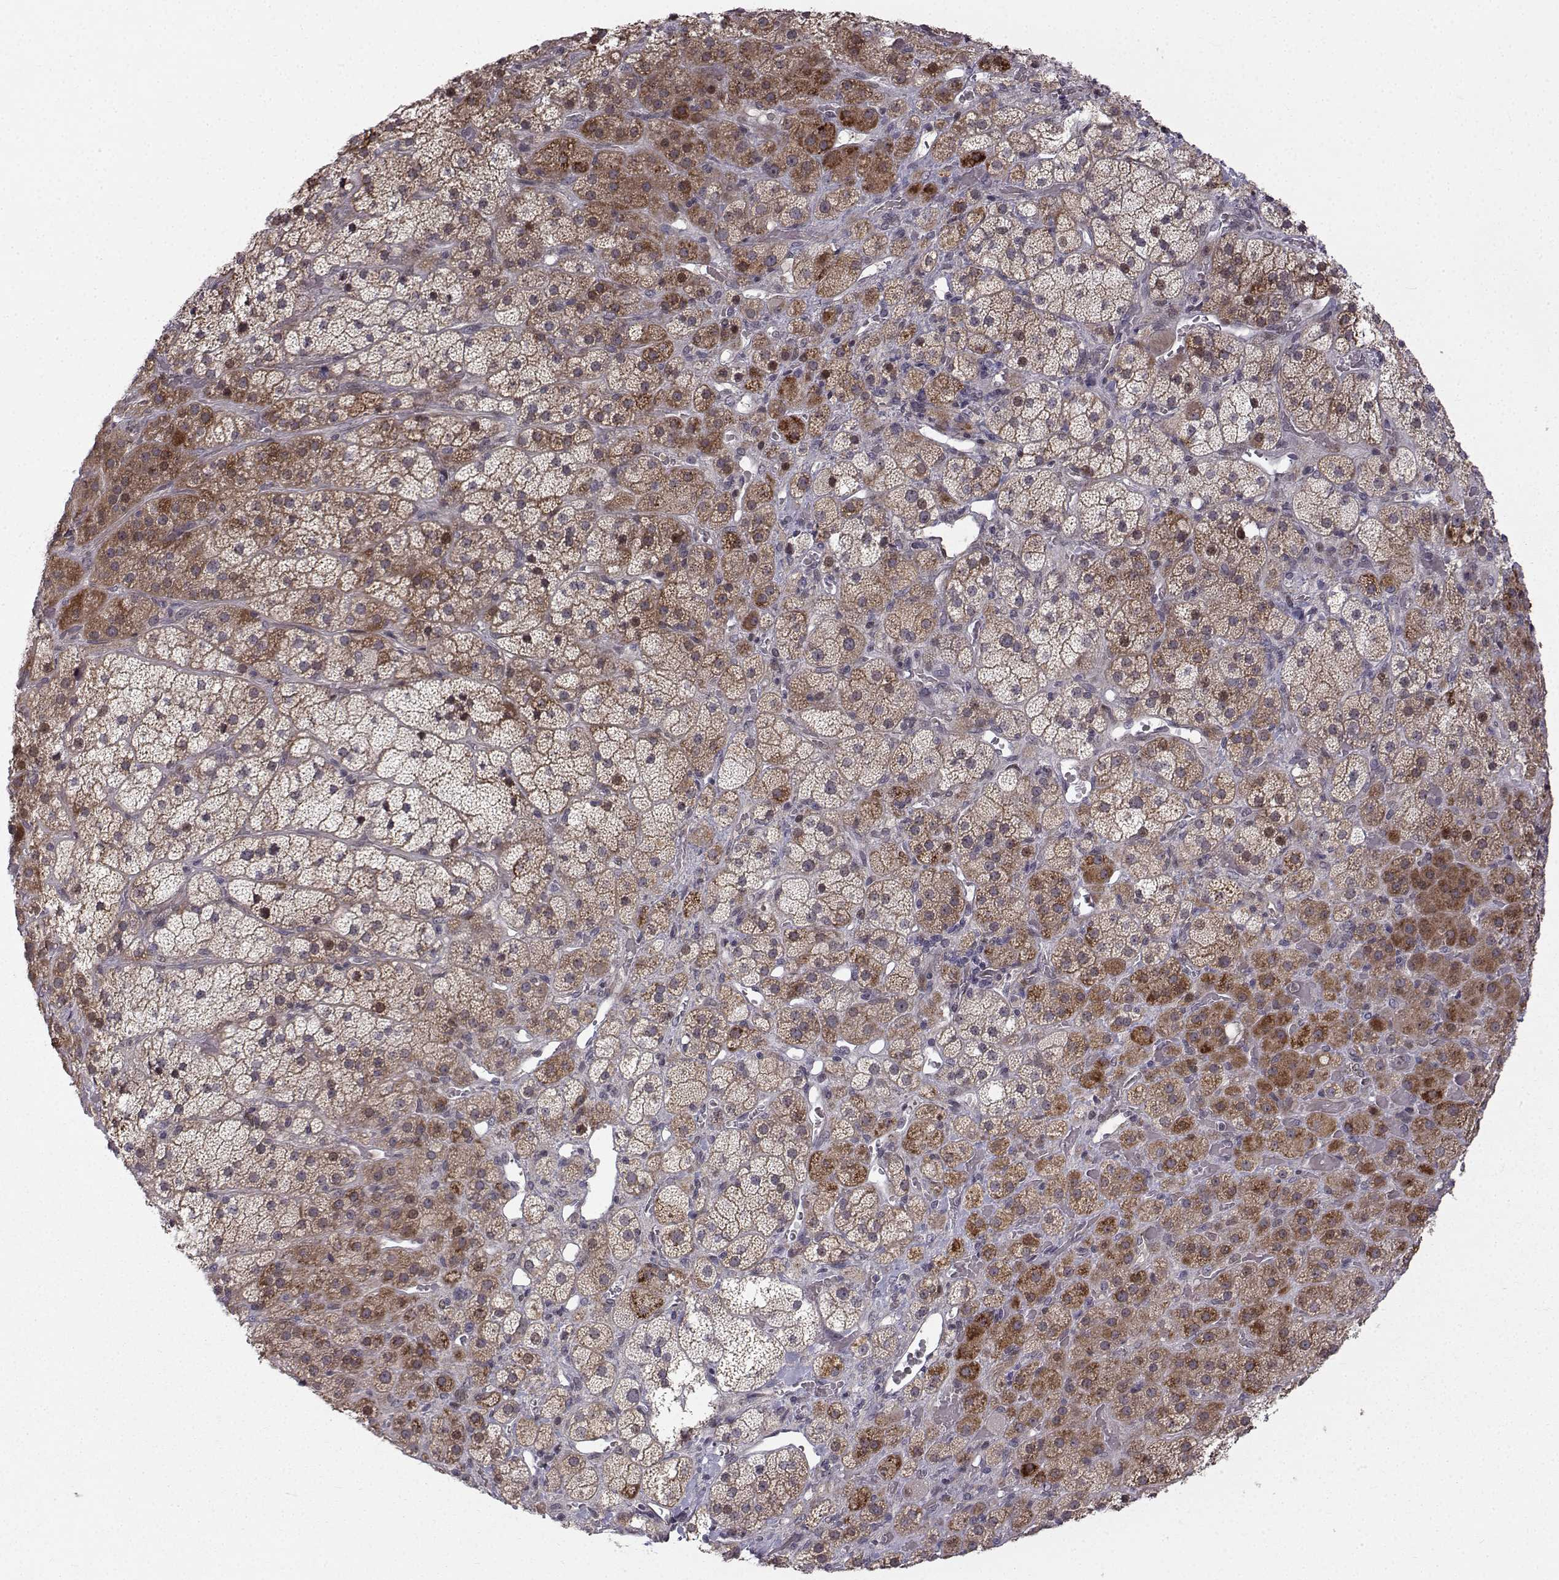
{"staining": {"intensity": "strong", "quantity": "<25%", "location": "cytoplasmic/membranous"}, "tissue": "adrenal gland", "cell_type": "Glandular cells", "image_type": "normal", "snomed": [{"axis": "morphology", "description": "Normal tissue, NOS"}, {"axis": "topography", "description": "Adrenal gland"}], "caption": "Immunohistochemistry (IHC) micrograph of normal adrenal gland: human adrenal gland stained using immunohistochemistry displays medium levels of strong protein expression localized specifically in the cytoplasmic/membranous of glandular cells, appearing as a cytoplasmic/membranous brown color.", "gene": "APC", "patient": {"sex": "male", "age": 57}}